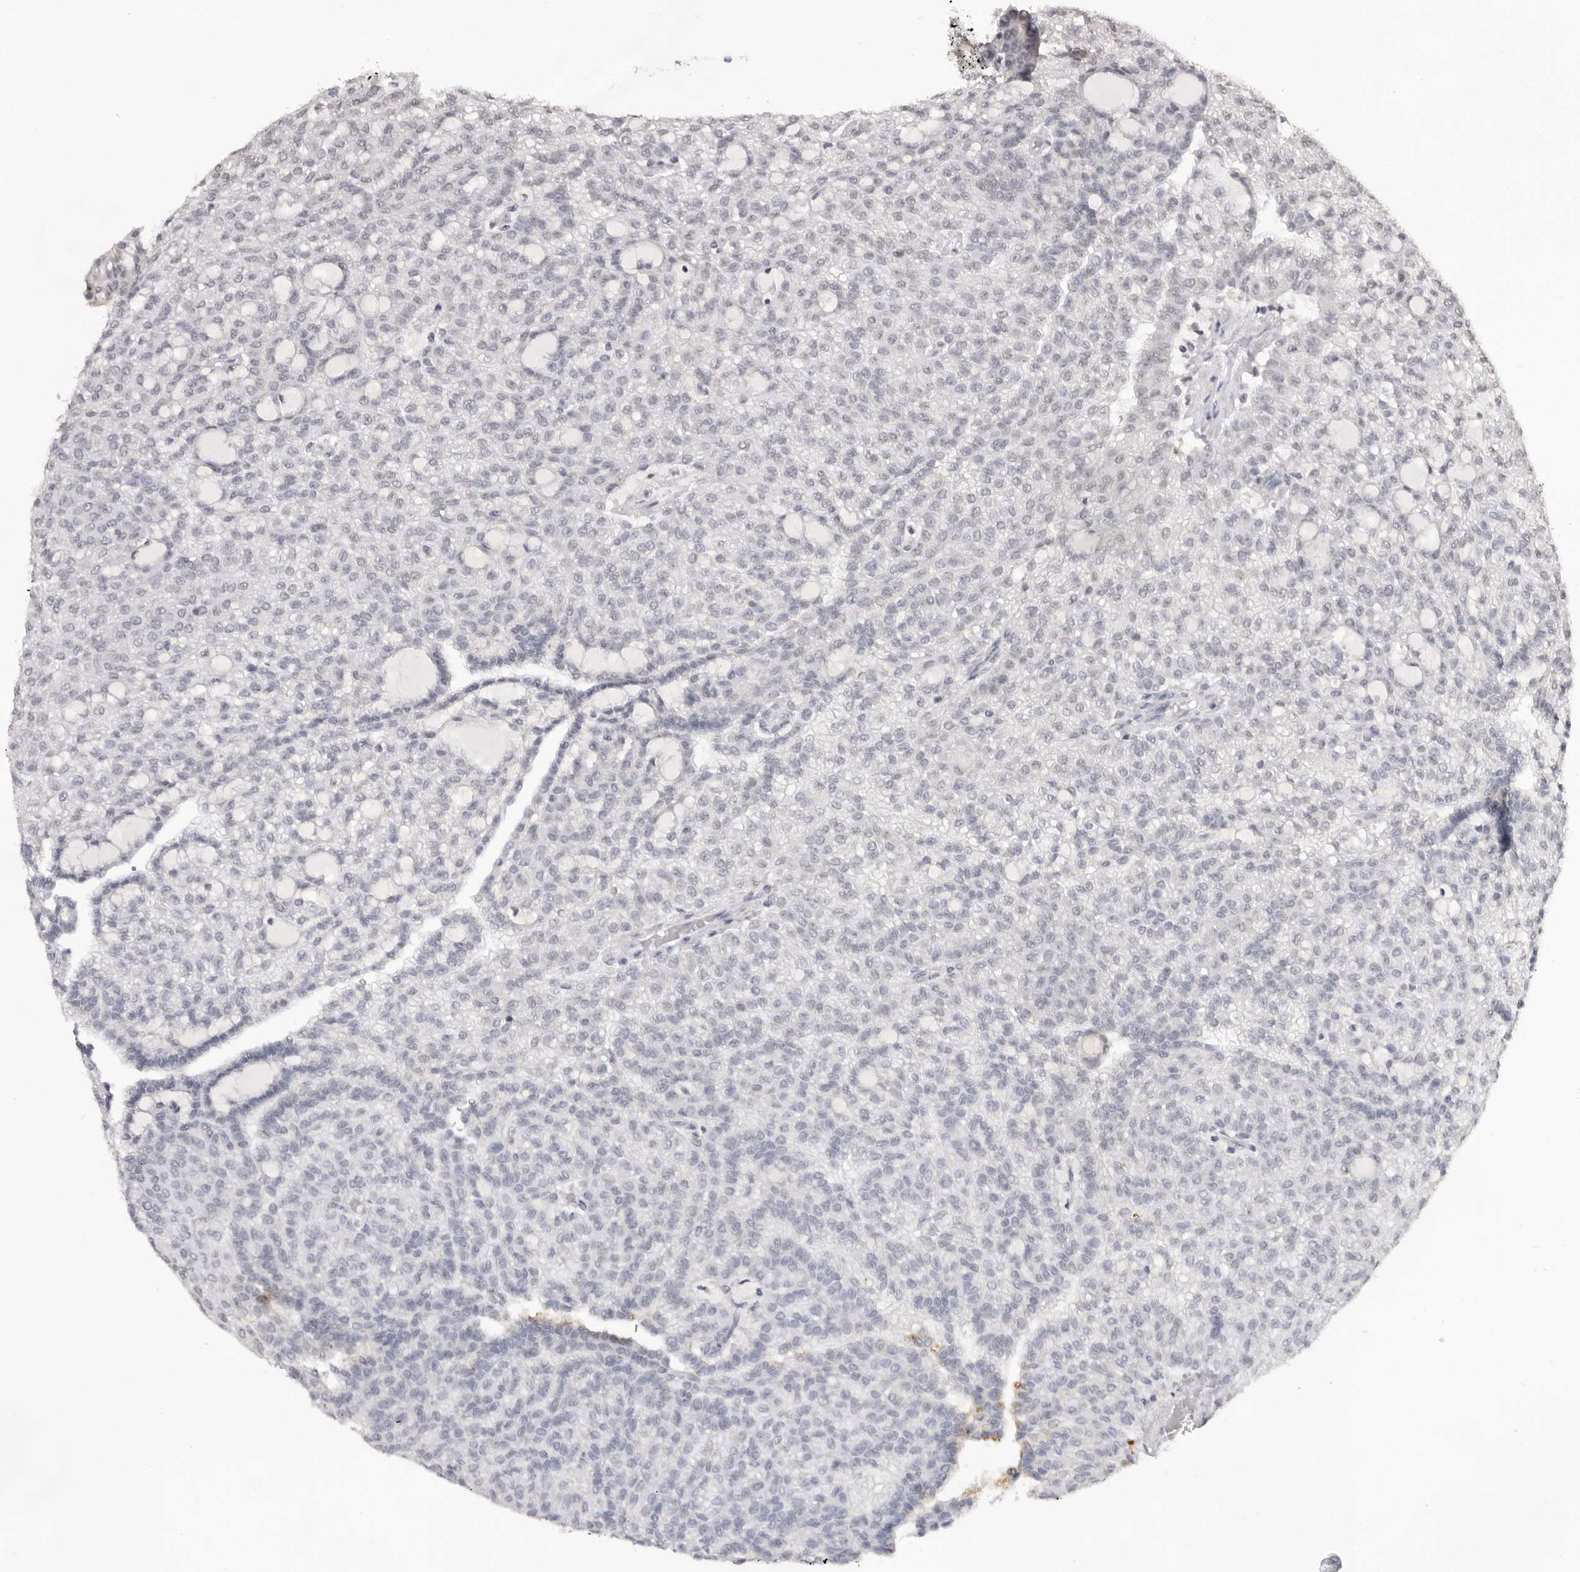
{"staining": {"intensity": "negative", "quantity": "none", "location": "none"}, "tissue": "renal cancer", "cell_type": "Tumor cells", "image_type": "cancer", "snomed": [{"axis": "morphology", "description": "Adenocarcinoma, NOS"}, {"axis": "topography", "description": "Kidney"}], "caption": "Tumor cells show no significant expression in renal adenocarcinoma.", "gene": "NTM", "patient": {"sex": "male", "age": 63}}